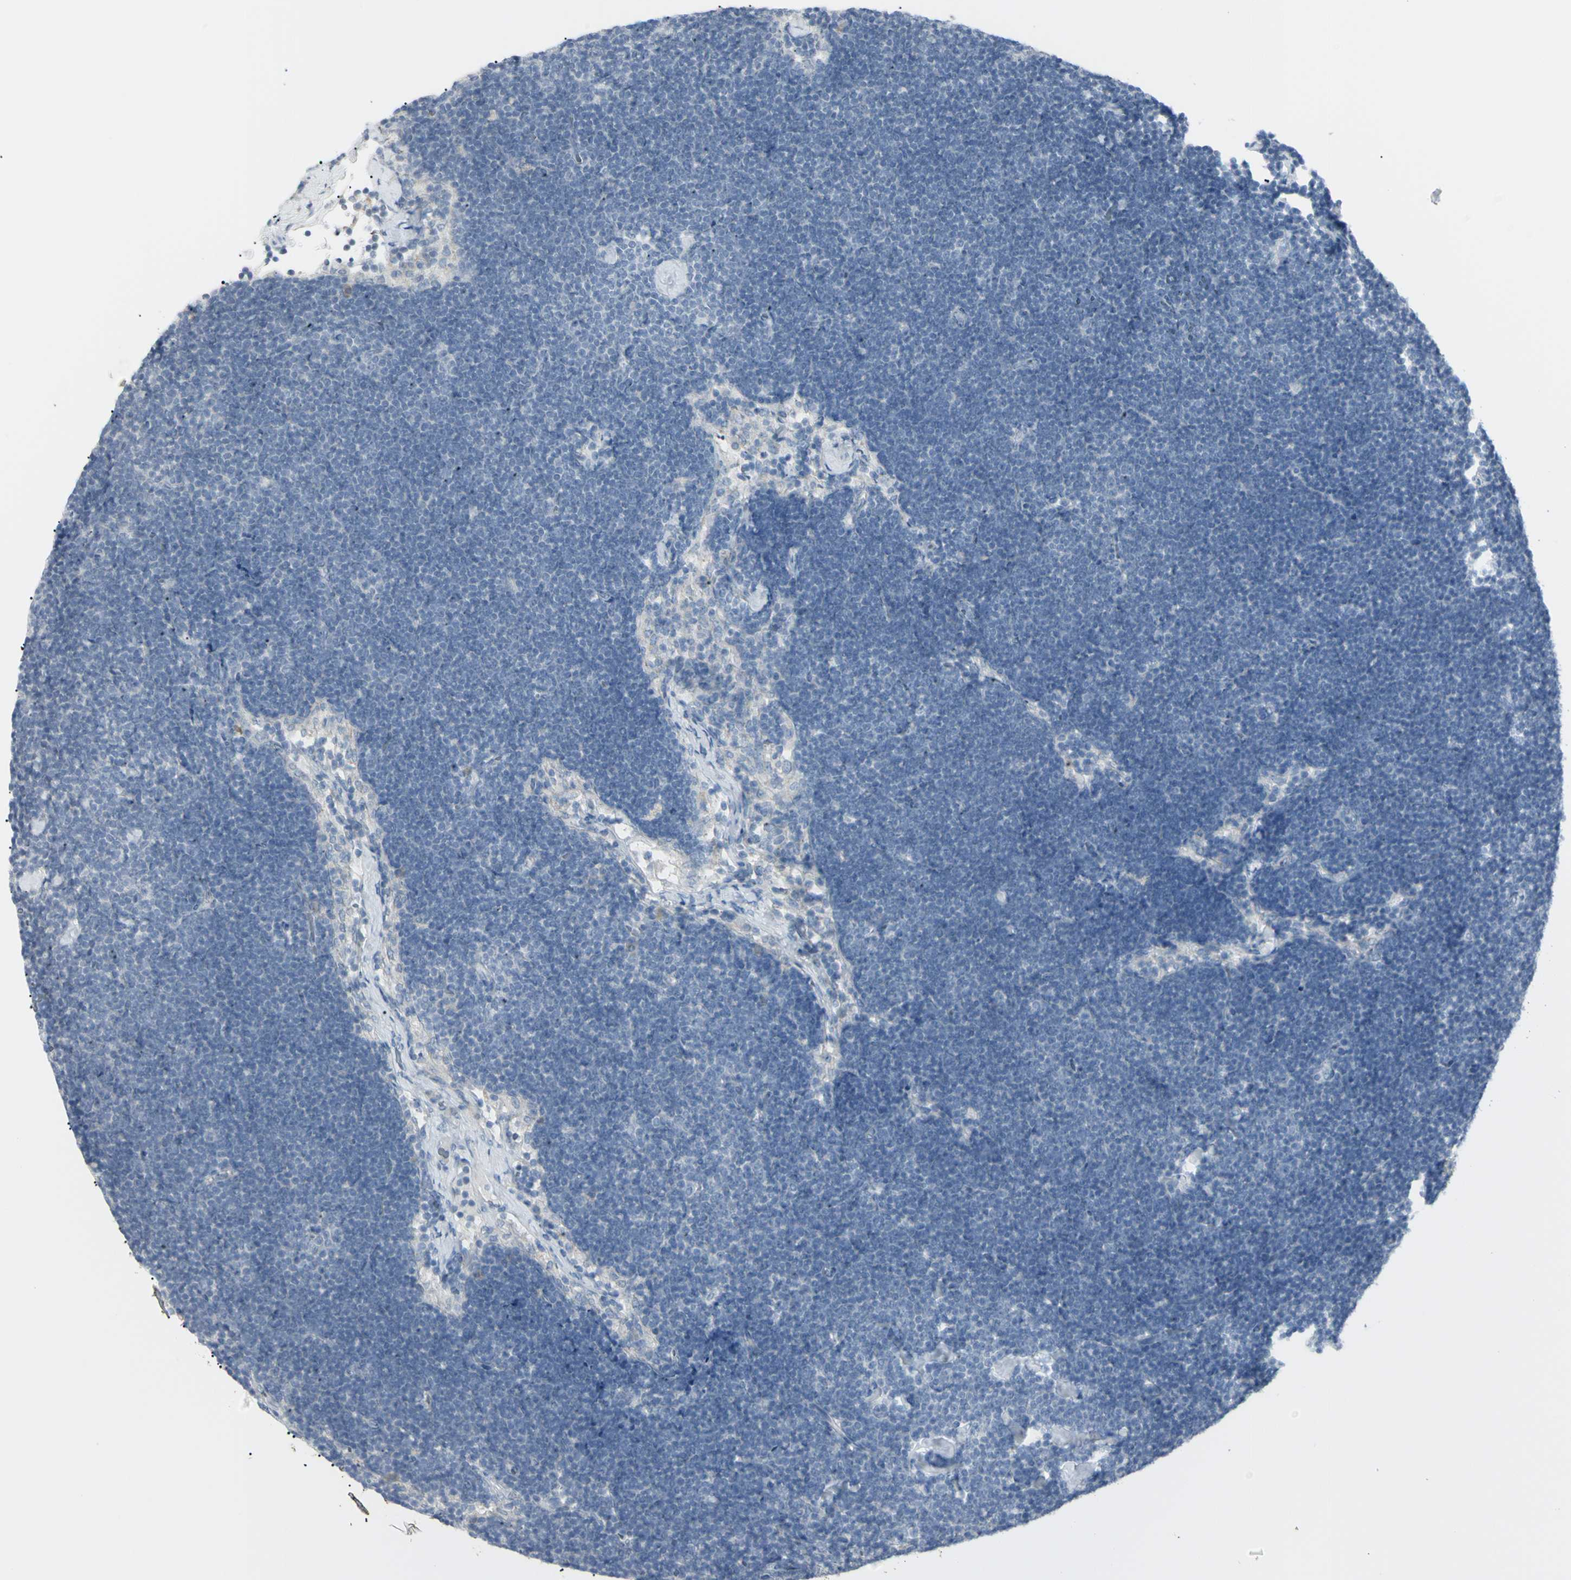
{"staining": {"intensity": "negative", "quantity": "none", "location": "none"}, "tissue": "lymph node", "cell_type": "Germinal center cells", "image_type": "normal", "snomed": [{"axis": "morphology", "description": "Normal tissue, NOS"}, {"axis": "topography", "description": "Lymph node"}], "caption": "Germinal center cells show no significant protein expression in normal lymph node. (Brightfield microscopy of DAB (3,3'-diaminobenzidine) immunohistochemistry at high magnification).", "gene": "PIP", "patient": {"sex": "male", "age": 63}}